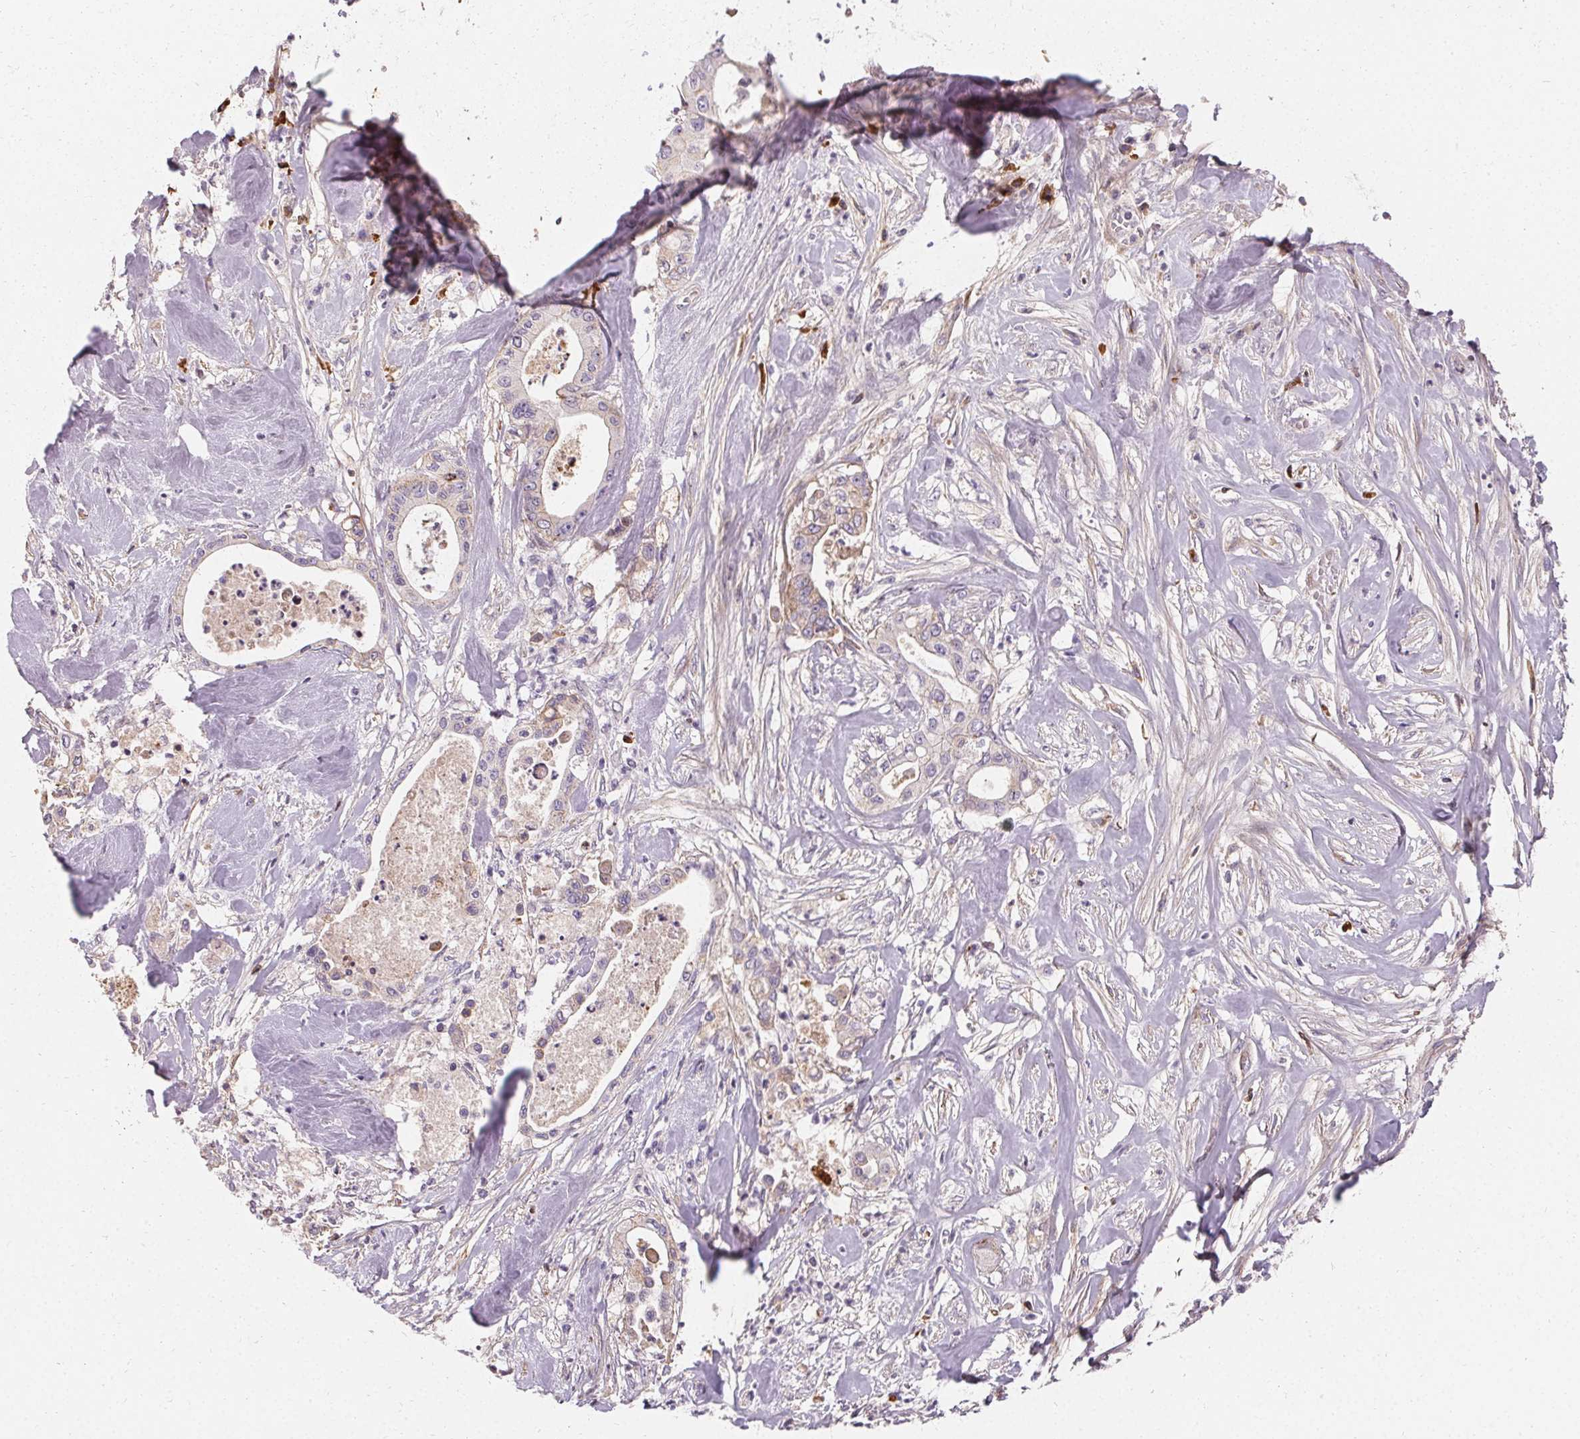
{"staining": {"intensity": "negative", "quantity": "none", "location": "none"}, "tissue": "pancreatic cancer", "cell_type": "Tumor cells", "image_type": "cancer", "snomed": [{"axis": "morphology", "description": "Adenocarcinoma, NOS"}, {"axis": "topography", "description": "Pancreas"}], "caption": "An image of human pancreatic cancer (adenocarcinoma) is negative for staining in tumor cells. (Brightfield microscopy of DAB immunohistochemistry at high magnification).", "gene": "APLP1", "patient": {"sex": "male", "age": 71}}